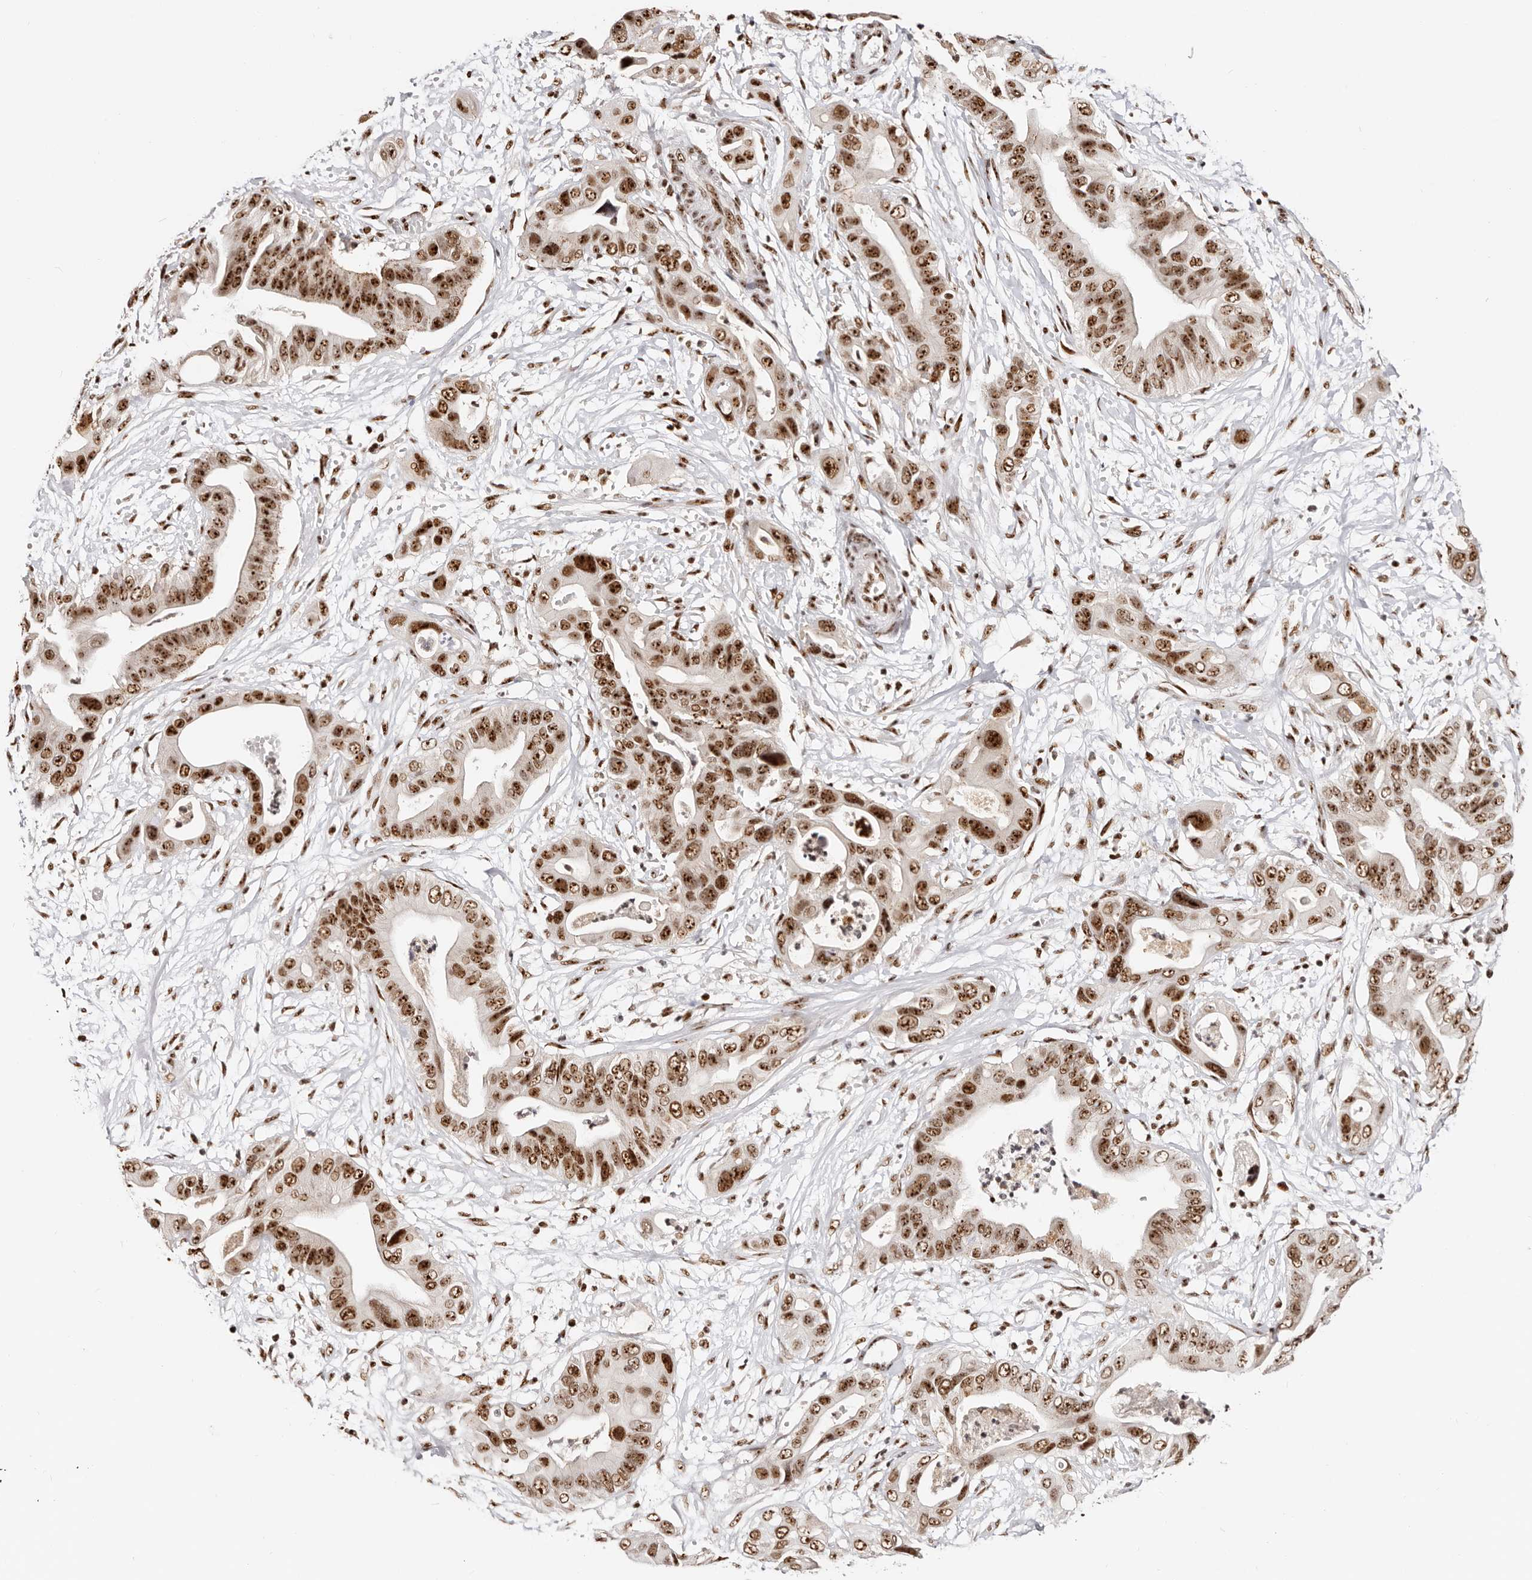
{"staining": {"intensity": "strong", "quantity": ">75%", "location": "nuclear"}, "tissue": "pancreatic cancer", "cell_type": "Tumor cells", "image_type": "cancer", "snomed": [{"axis": "morphology", "description": "Adenocarcinoma, NOS"}, {"axis": "topography", "description": "Pancreas"}], "caption": "Immunohistochemical staining of pancreatic cancer demonstrates strong nuclear protein staining in about >75% of tumor cells.", "gene": "IQGAP3", "patient": {"sex": "male", "age": 66}}